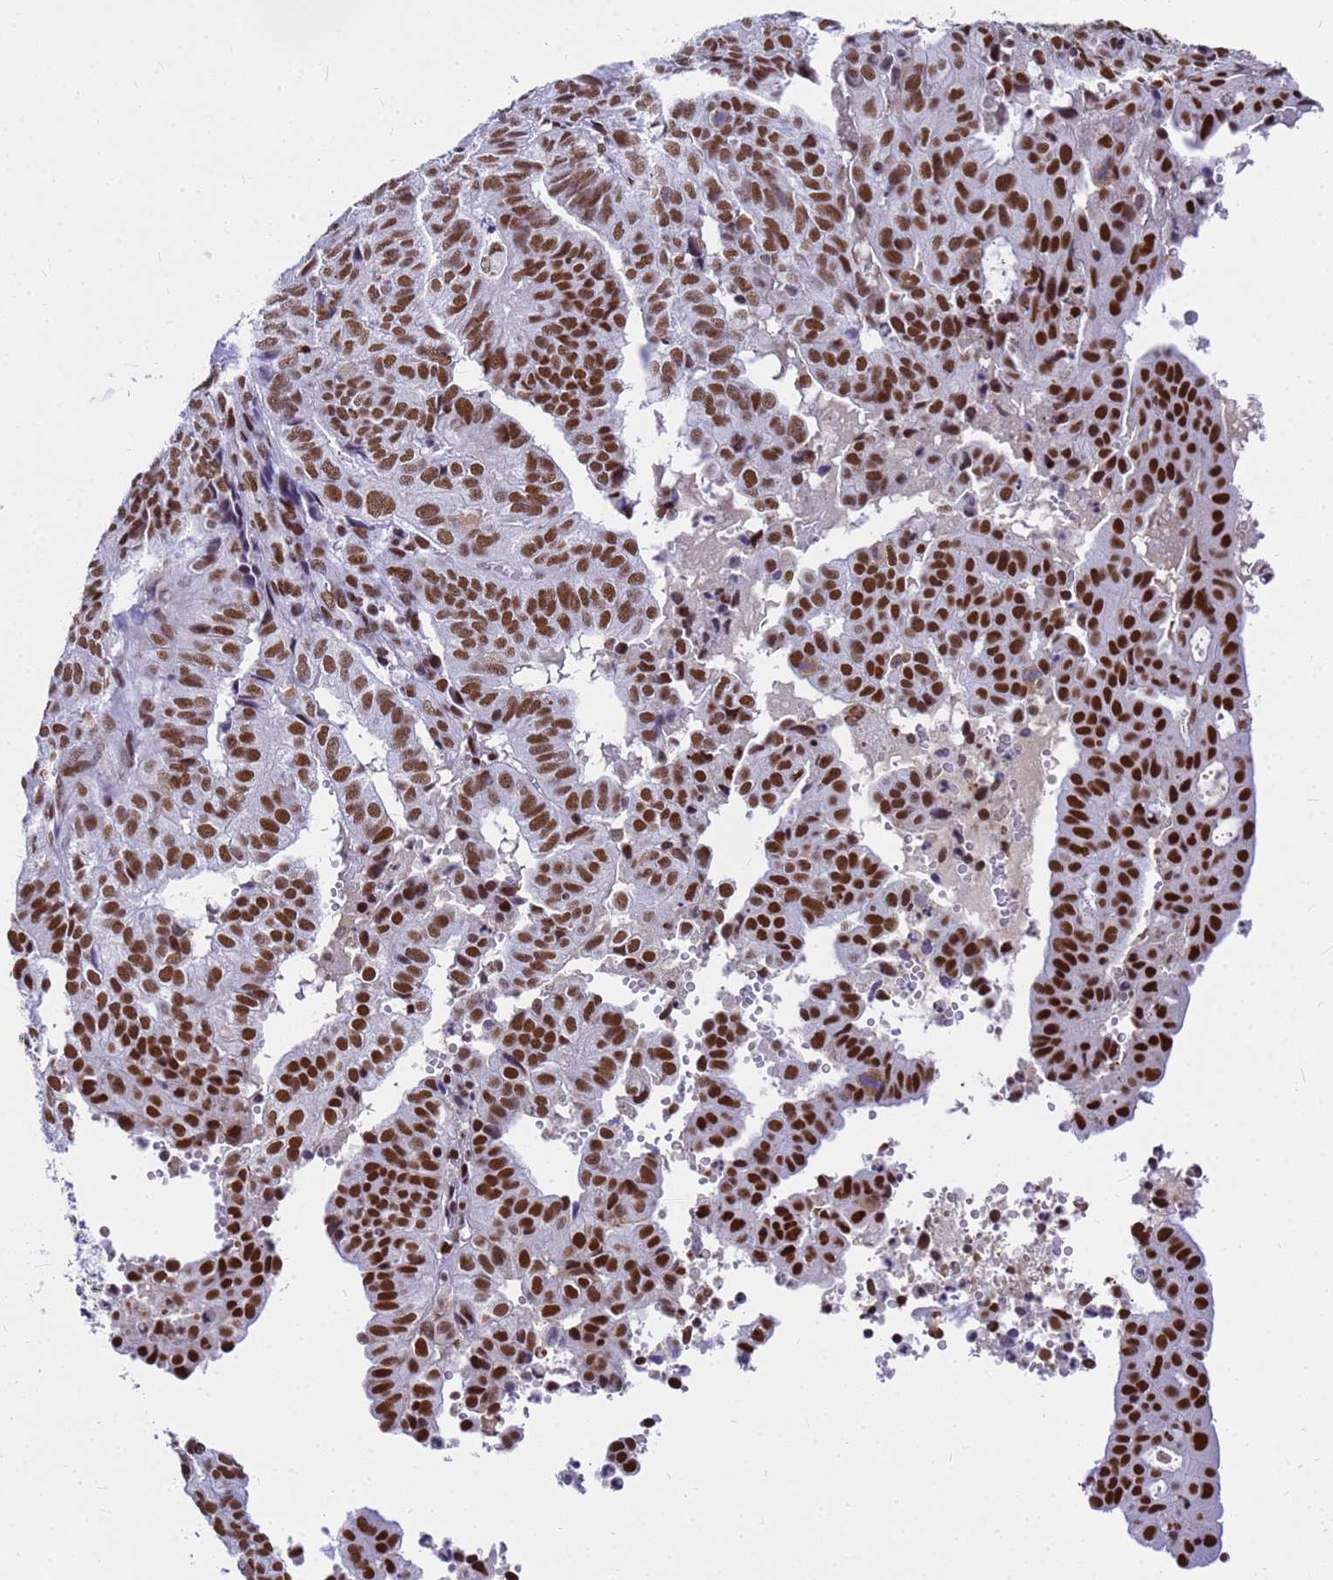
{"staining": {"intensity": "strong", "quantity": ">75%", "location": "nuclear"}, "tissue": "endometrial cancer", "cell_type": "Tumor cells", "image_type": "cancer", "snomed": [{"axis": "morphology", "description": "Adenocarcinoma, NOS"}, {"axis": "topography", "description": "Uterus"}], "caption": "A brown stain highlights strong nuclear positivity of a protein in adenocarcinoma (endometrial) tumor cells. The staining was performed using DAB, with brown indicating positive protein expression. Nuclei are stained blue with hematoxylin.", "gene": "SART3", "patient": {"sex": "female", "age": 77}}